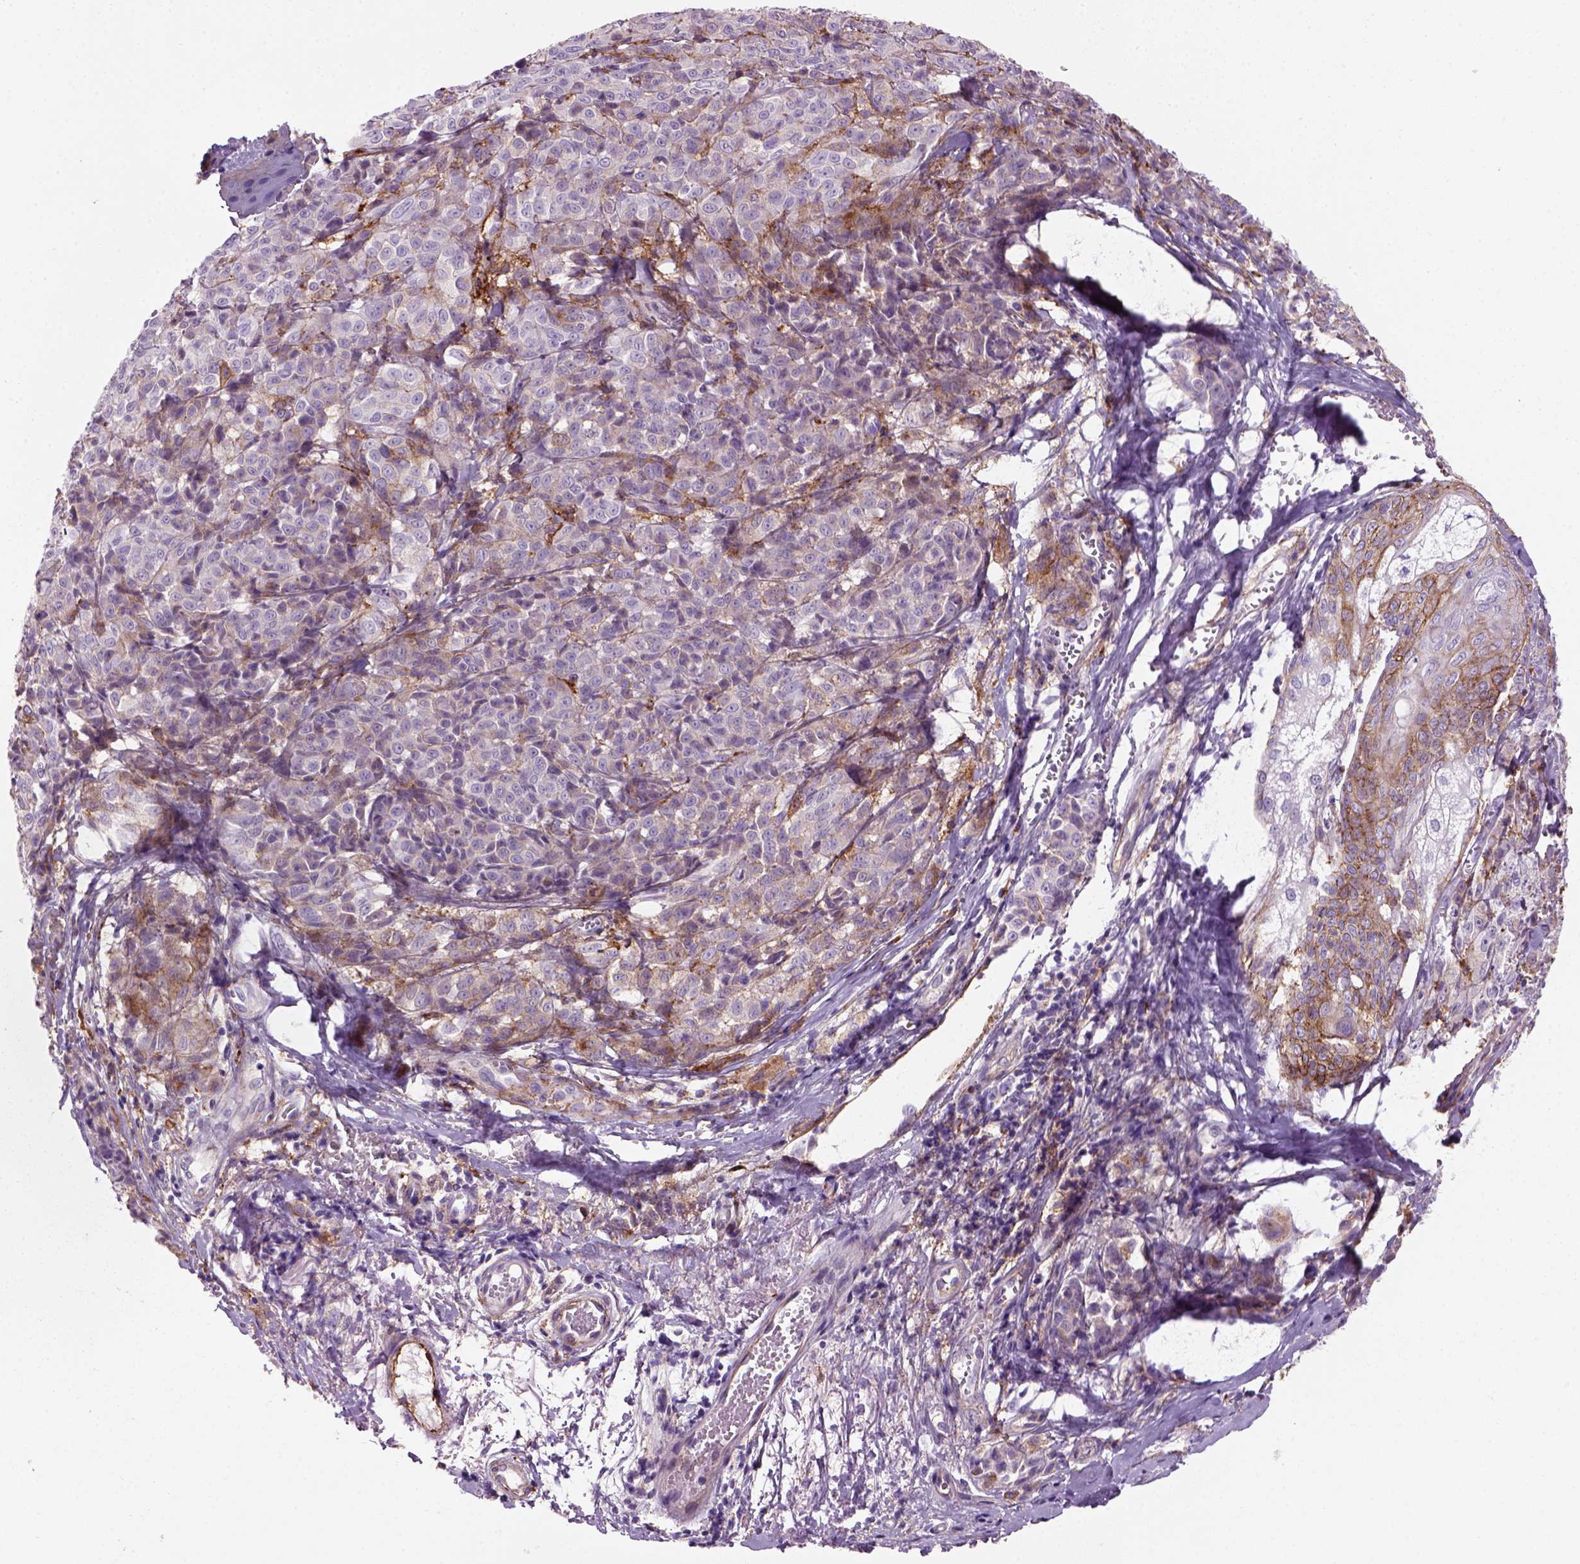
{"staining": {"intensity": "moderate", "quantity": "25%-75%", "location": "cytoplasmic/membranous"}, "tissue": "melanoma", "cell_type": "Tumor cells", "image_type": "cancer", "snomed": [{"axis": "morphology", "description": "Malignant melanoma, NOS"}, {"axis": "topography", "description": "Skin"}], "caption": "Human malignant melanoma stained with a protein marker reveals moderate staining in tumor cells.", "gene": "MARCKS", "patient": {"sex": "male", "age": 89}}